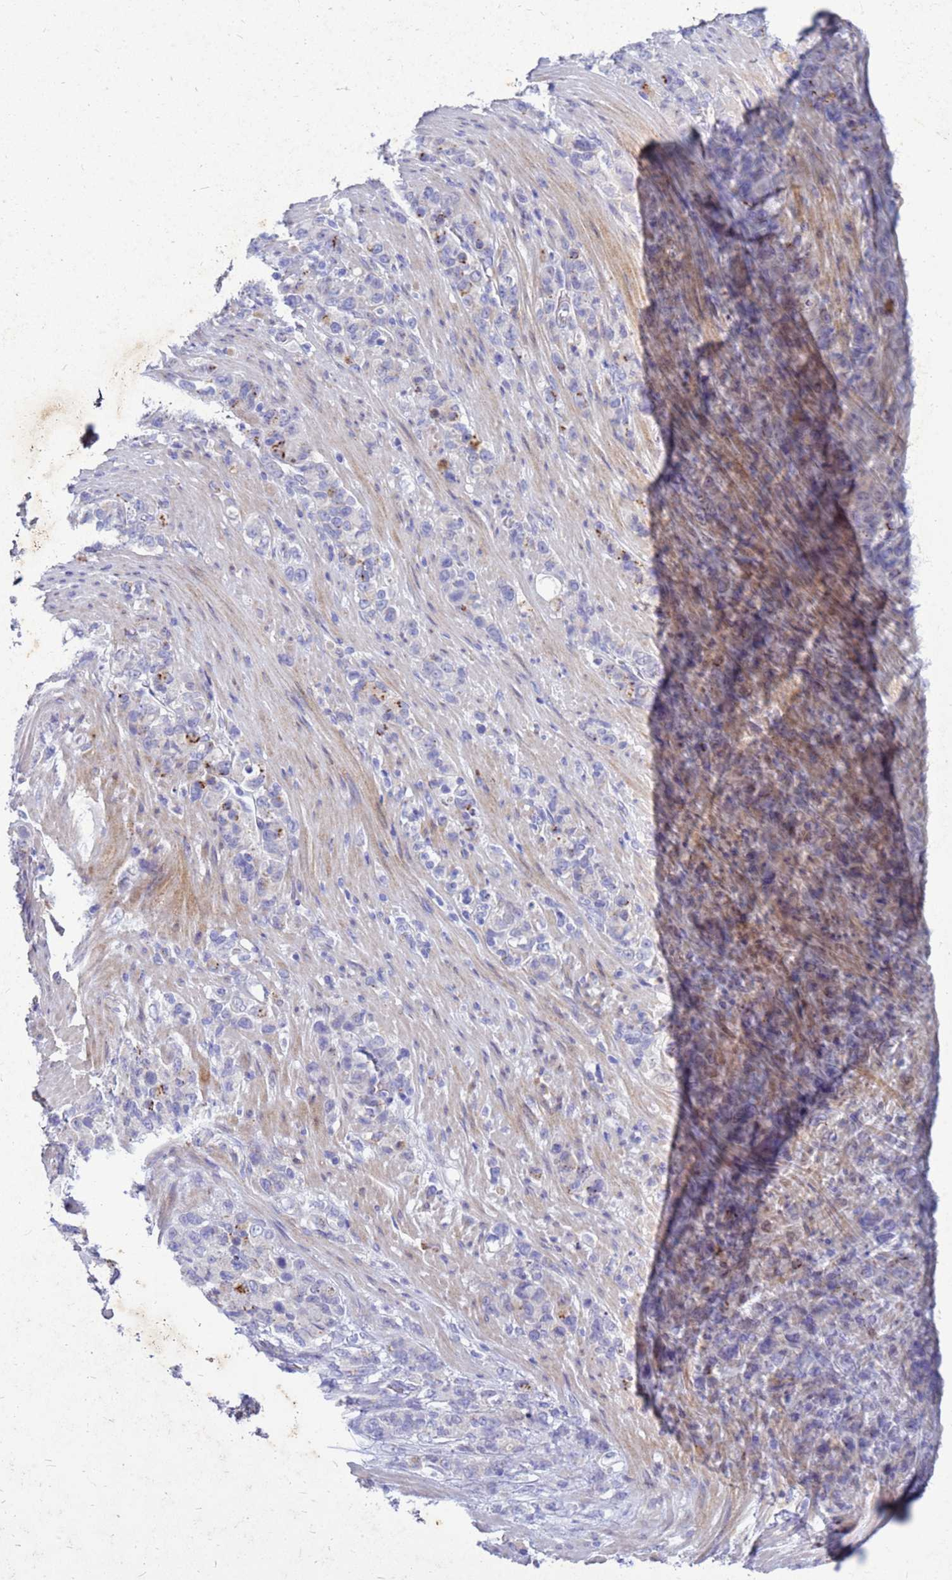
{"staining": {"intensity": "negative", "quantity": "none", "location": "none"}, "tissue": "stomach cancer", "cell_type": "Tumor cells", "image_type": "cancer", "snomed": [{"axis": "morphology", "description": "Normal tissue, NOS"}, {"axis": "morphology", "description": "Adenocarcinoma, NOS"}, {"axis": "topography", "description": "Stomach"}], "caption": "Tumor cells show no significant protein positivity in adenocarcinoma (stomach).", "gene": "AKR1C1", "patient": {"sex": "female", "age": 79}}